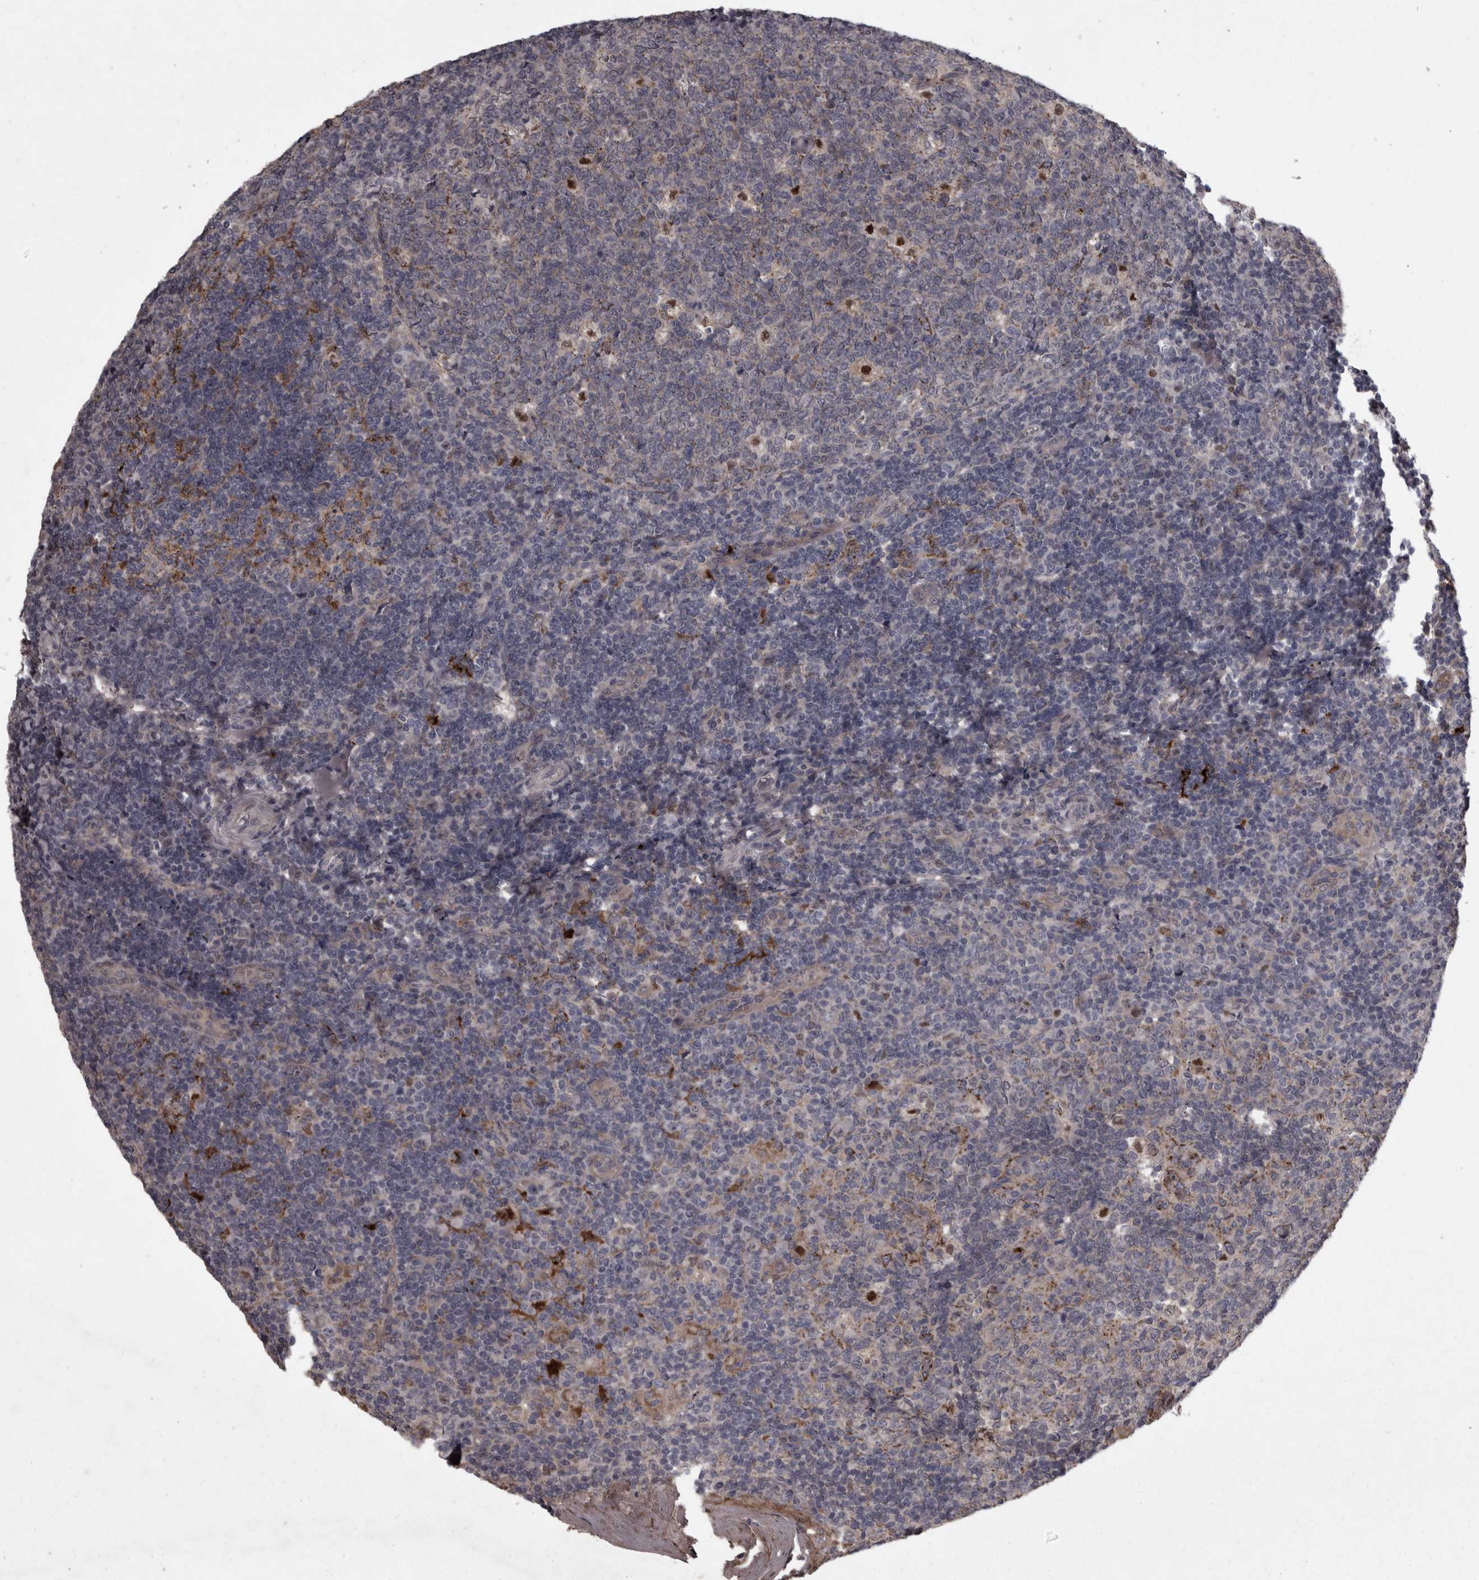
{"staining": {"intensity": "strong", "quantity": "<25%", "location": "nuclear"}, "tissue": "tonsil", "cell_type": "Germinal center cells", "image_type": "normal", "snomed": [{"axis": "morphology", "description": "Normal tissue, NOS"}, {"axis": "topography", "description": "Tonsil"}], "caption": "Germinal center cells demonstrate medium levels of strong nuclear expression in about <25% of cells in unremarkable human tonsil.", "gene": "PCDH17", "patient": {"sex": "female", "age": 19}}